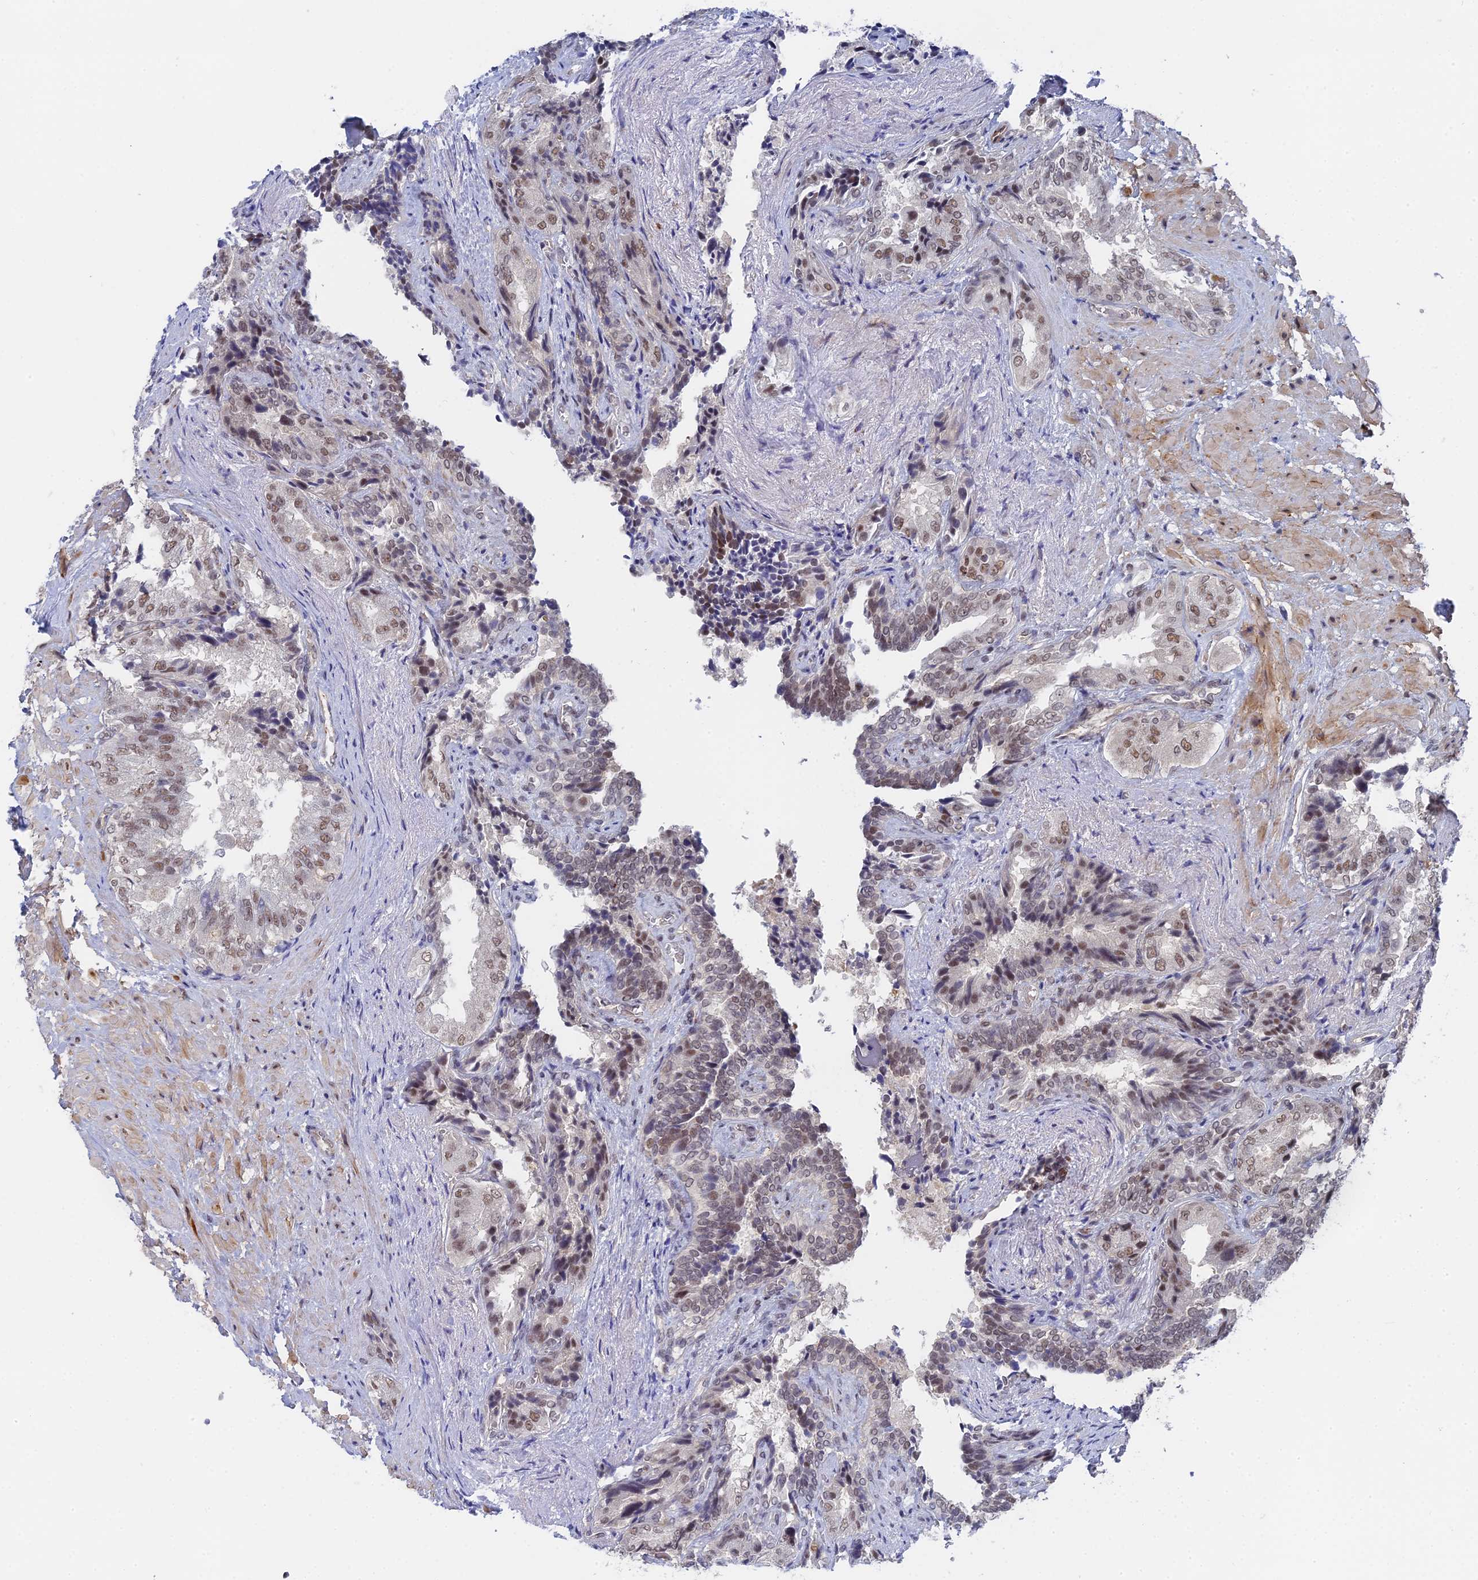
{"staining": {"intensity": "moderate", "quantity": "25%-75%", "location": "nuclear"}, "tissue": "seminal vesicle", "cell_type": "Glandular cells", "image_type": "normal", "snomed": [{"axis": "morphology", "description": "Normal tissue, NOS"}, {"axis": "topography", "description": "Seminal veicle"}, {"axis": "topography", "description": "Peripheral nerve tissue"}], "caption": "The image demonstrates immunohistochemical staining of normal seminal vesicle. There is moderate nuclear expression is identified in about 25%-75% of glandular cells.", "gene": "CCDC85A", "patient": {"sex": "male", "age": 63}}